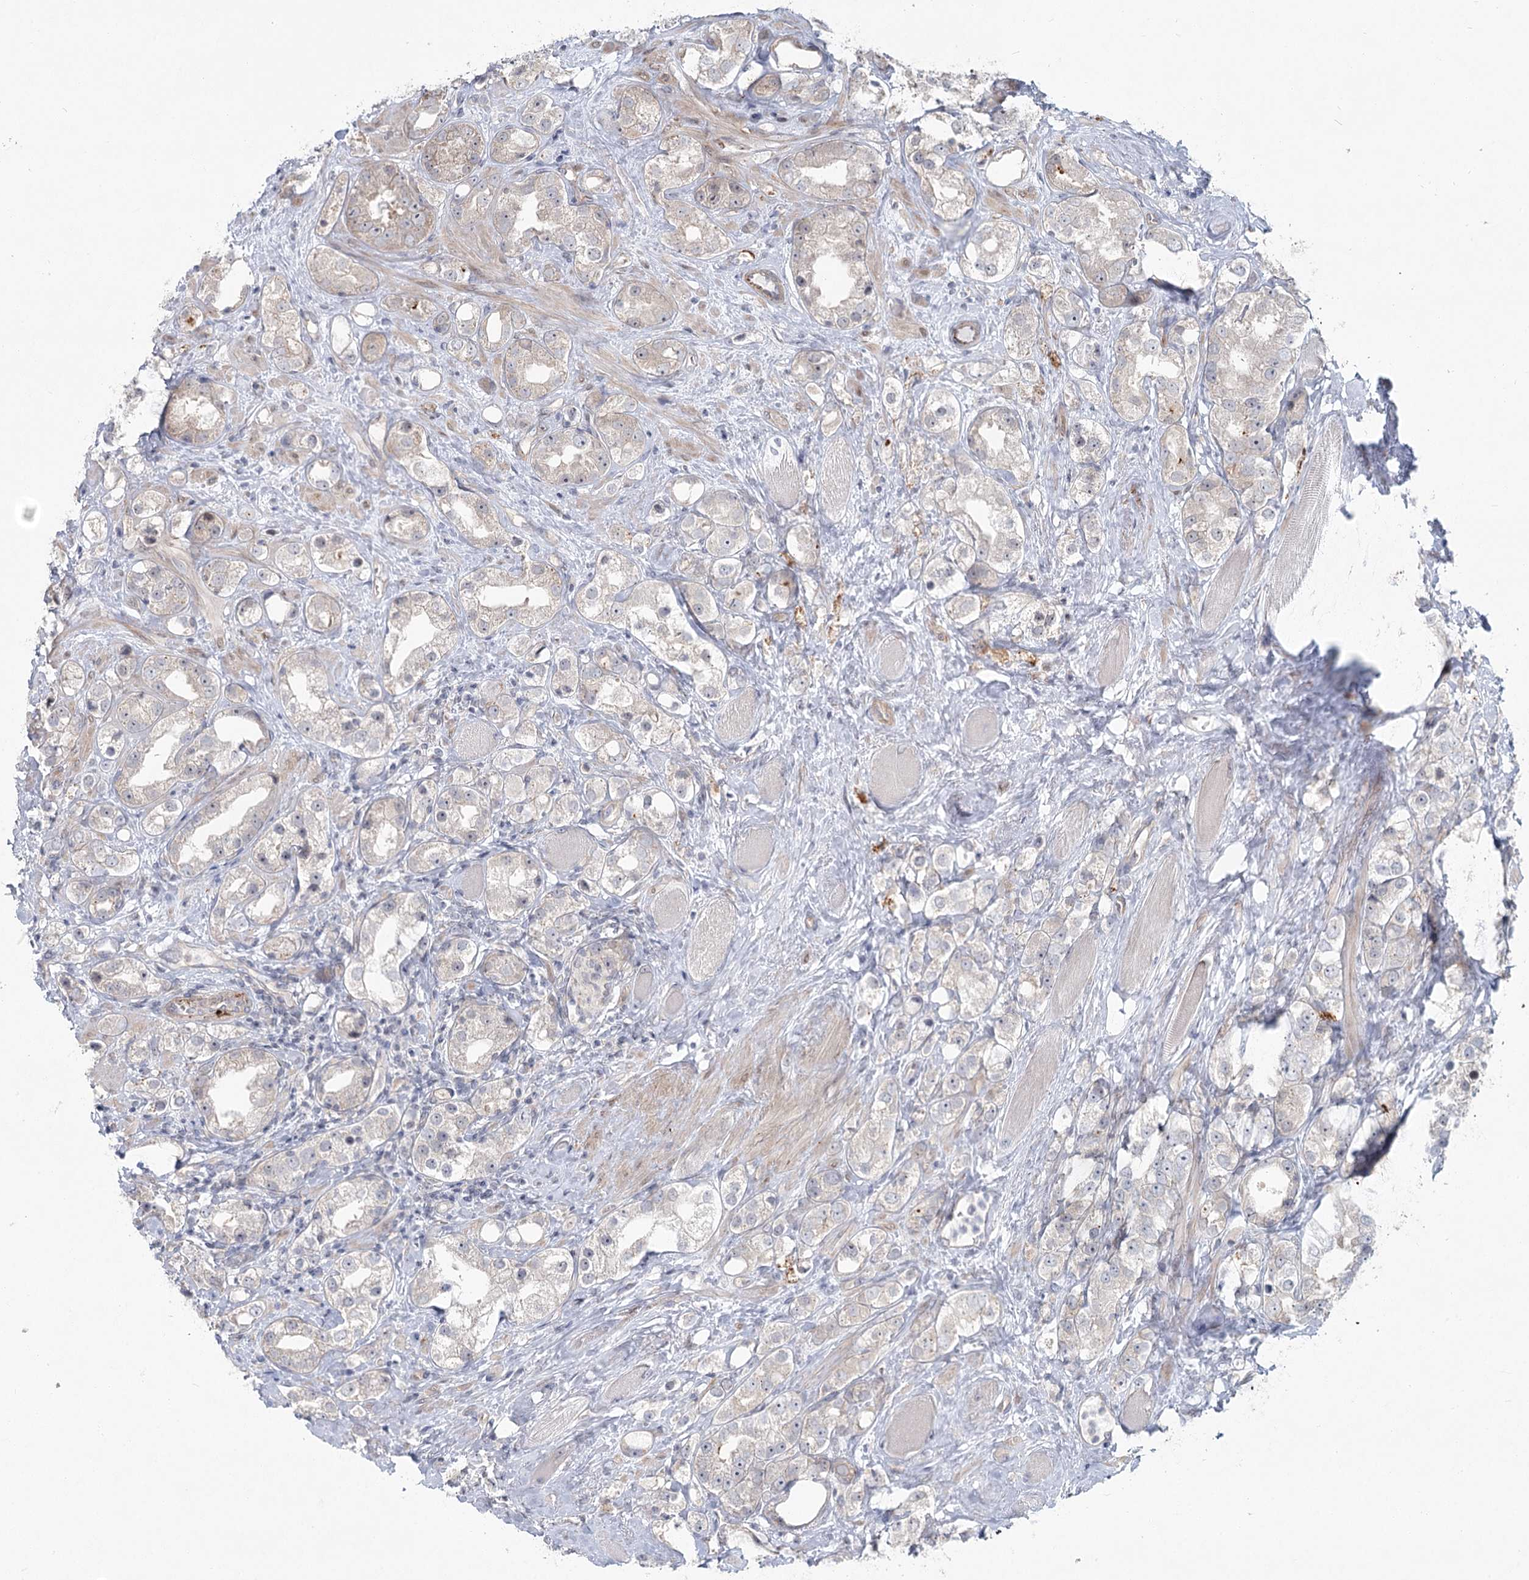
{"staining": {"intensity": "negative", "quantity": "none", "location": "none"}, "tissue": "prostate cancer", "cell_type": "Tumor cells", "image_type": "cancer", "snomed": [{"axis": "morphology", "description": "Adenocarcinoma, NOS"}, {"axis": "topography", "description": "Prostate"}], "caption": "This is an immunohistochemistry (IHC) image of prostate cancer (adenocarcinoma). There is no expression in tumor cells.", "gene": "SPINK13", "patient": {"sex": "male", "age": 79}}